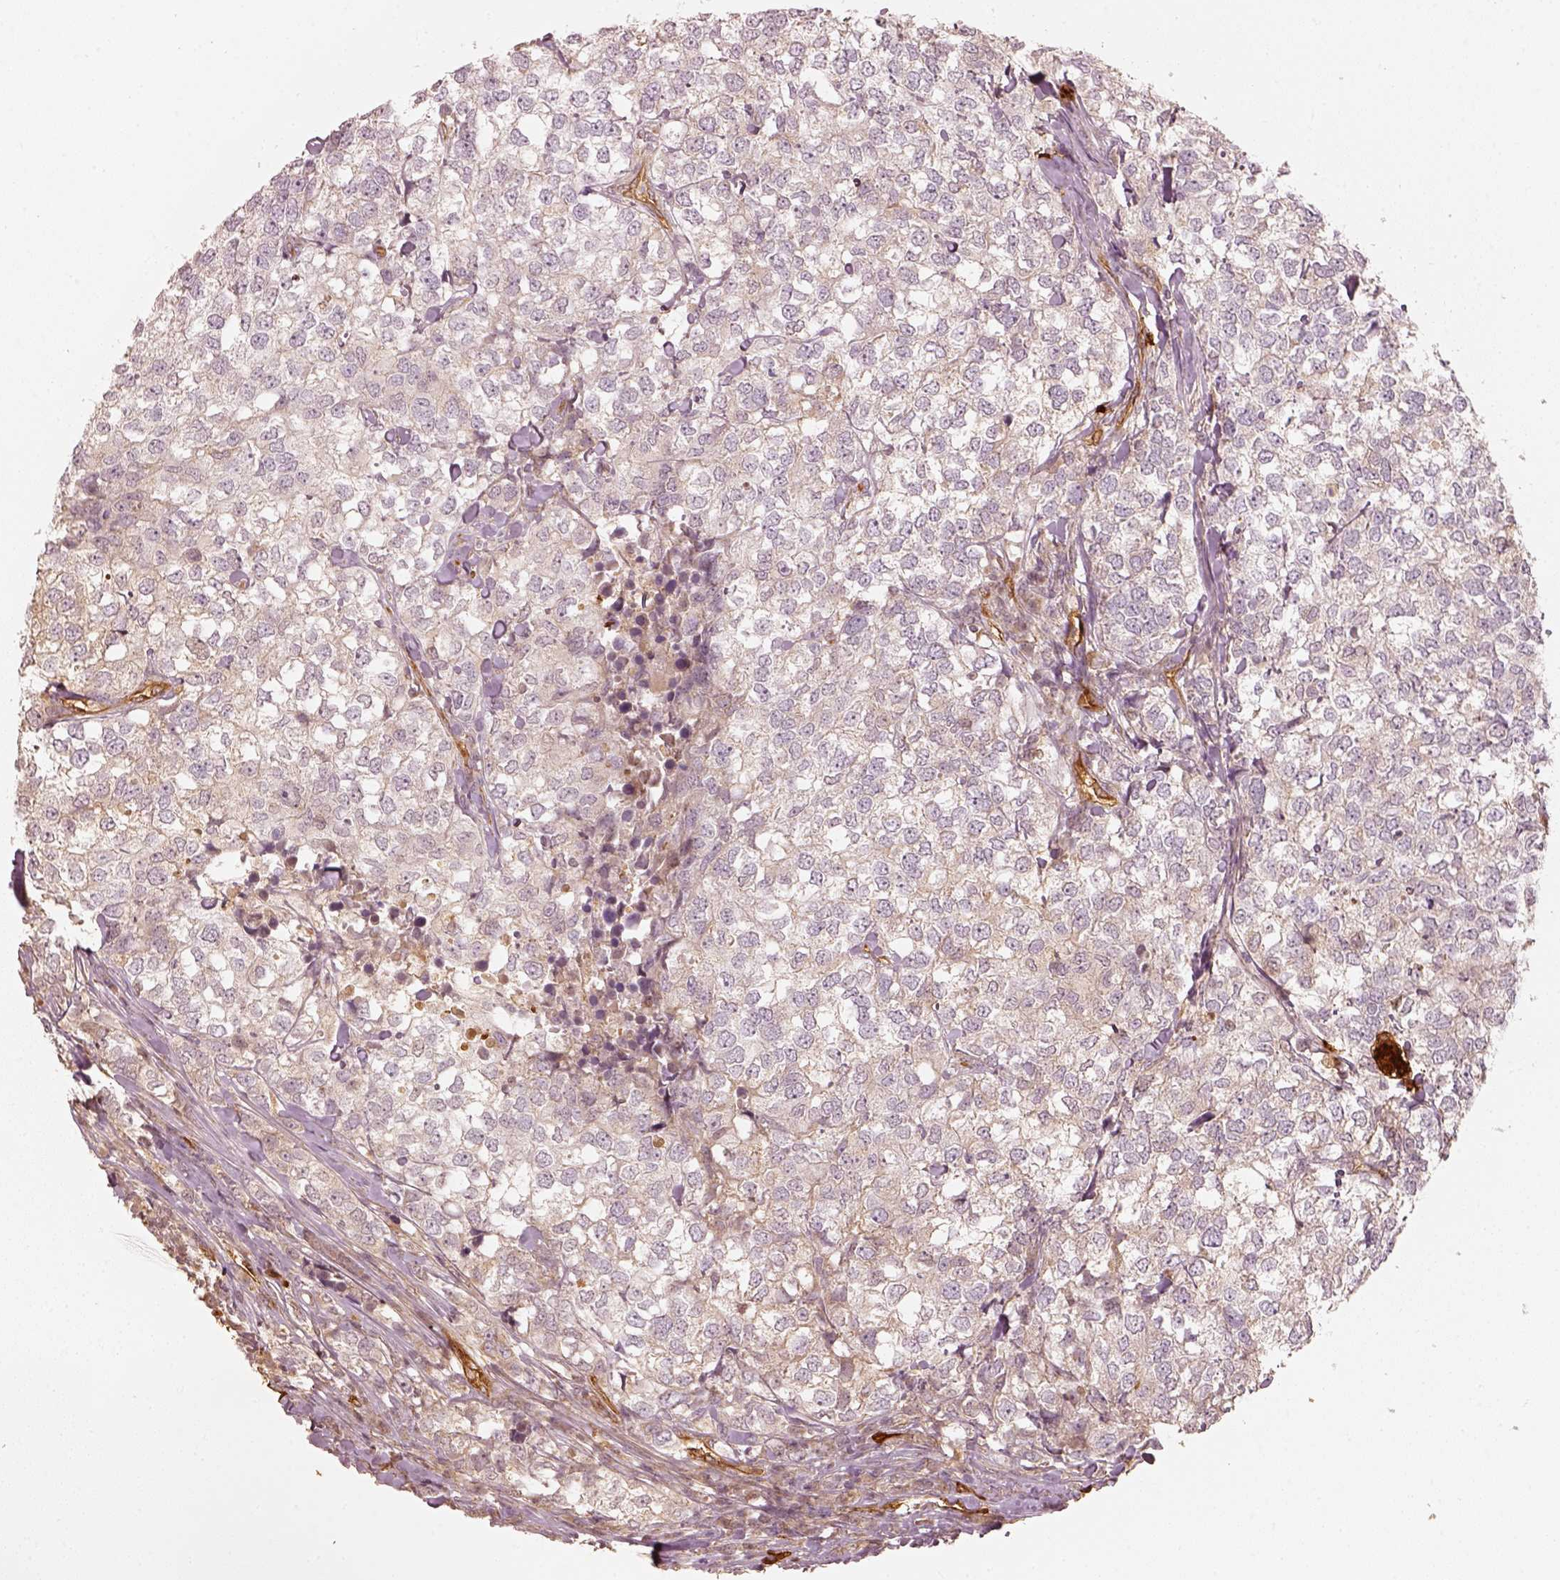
{"staining": {"intensity": "weak", "quantity": "<25%", "location": "cytoplasmic/membranous"}, "tissue": "breast cancer", "cell_type": "Tumor cells", "image_type": "cancer", "snomed": [{"axis": "morphology", "description": "Duct carcinoma"}, {"axis": "topography", "description": "Breast"}], "caption": "Immunohistochemical staining of invasive ductal carcinoma (breast) reveals no significant staining in tumor cells. (DAB (3,3'-diaminobenzidine) immunohistochemistry visualized using brightfield microscopy, high magnification).", "gene": "FSCN1", "patient": {"sex": "female", "age": 30}}